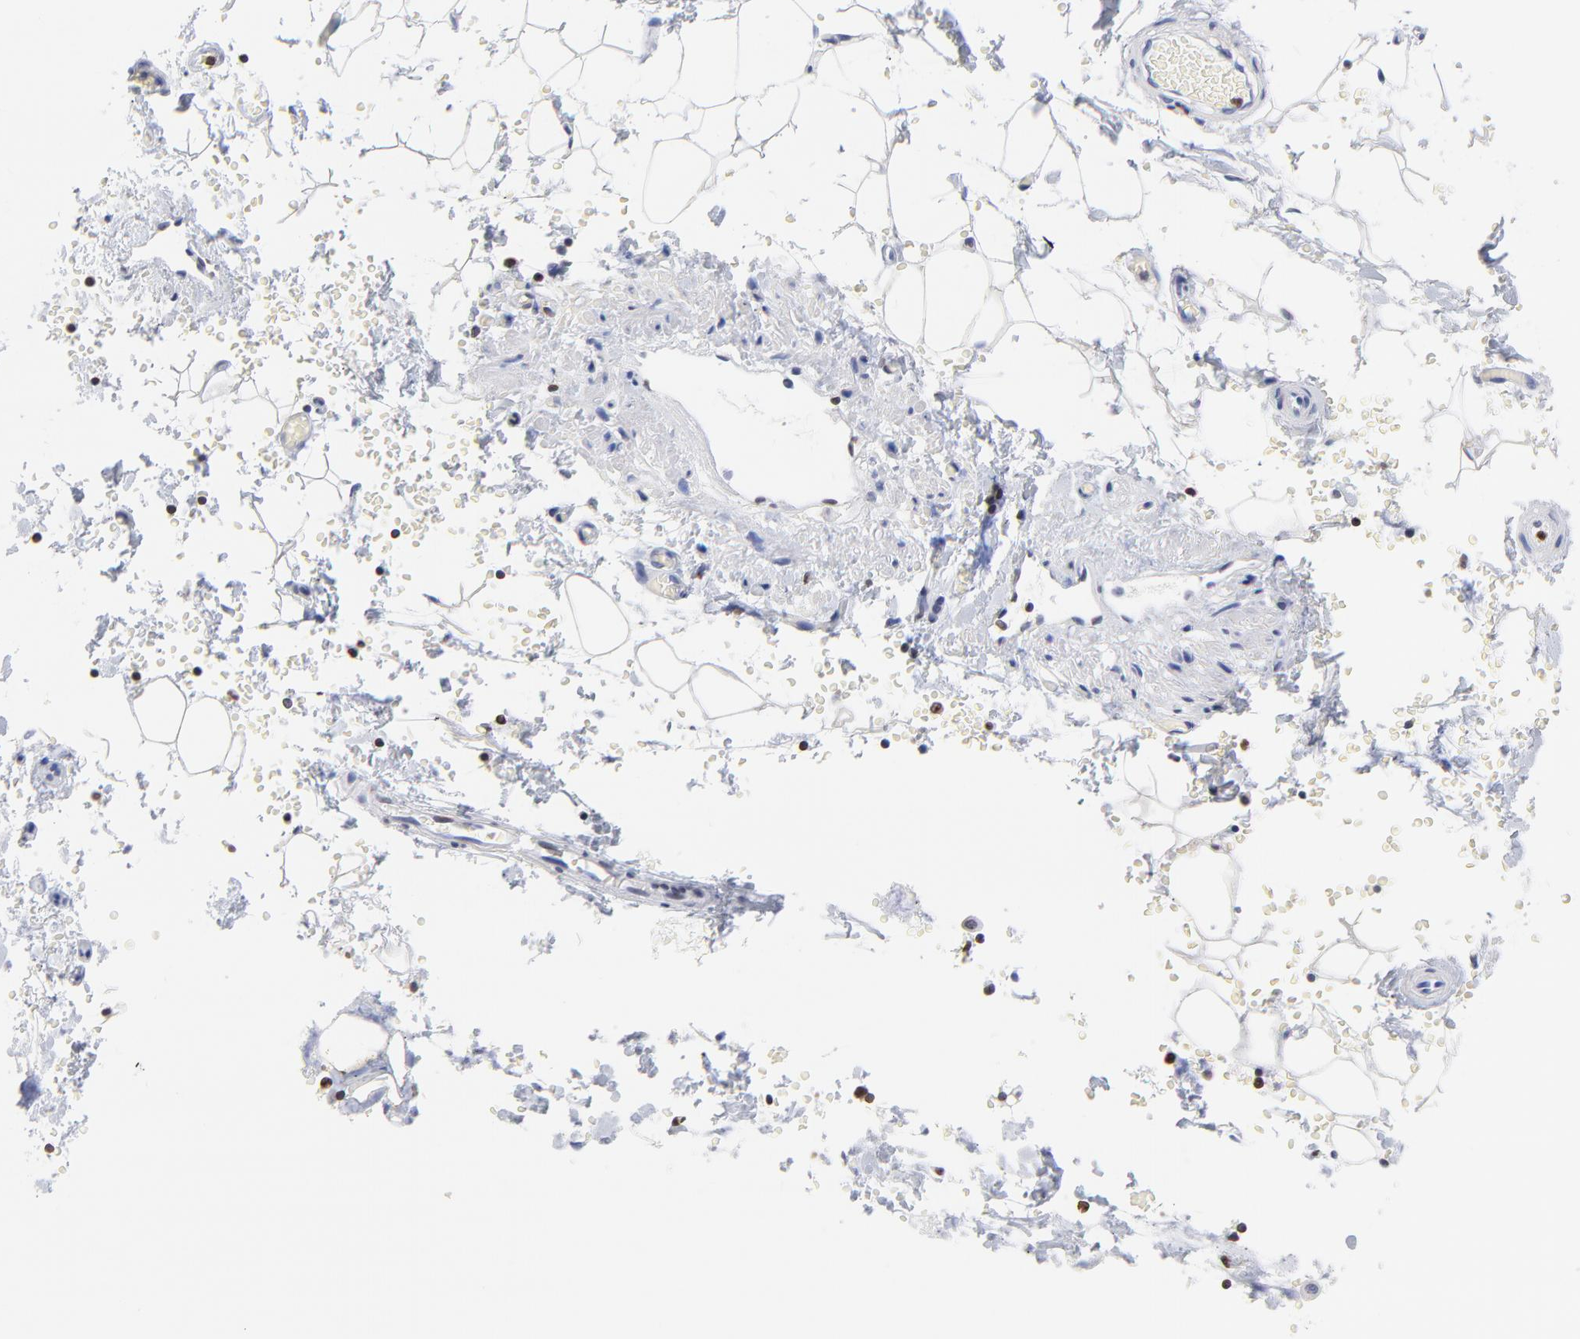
{"staining": {"intensity": "negative", "quantity": "none", "location": "none"}, "tissue": "adipose tissue", "cell_type": "Adipocytes", "image_type": "normal", "snomed": [{"axis": "morphology", "description": "Normal tissue, NOS"}, {"axis": "topography", "description": "Bronchus"}, {"axis": "topography", "description": "Lung"}], "caption": "Benign adipose tissue was stained to show a protein in brown. There is no significant positivity in adipocytes. (DAB immunohistochemistry visualized using brightfield microscopy, high magnification).", "gene": "THAP7", "patient": {"sex": "female", "age": 56}}